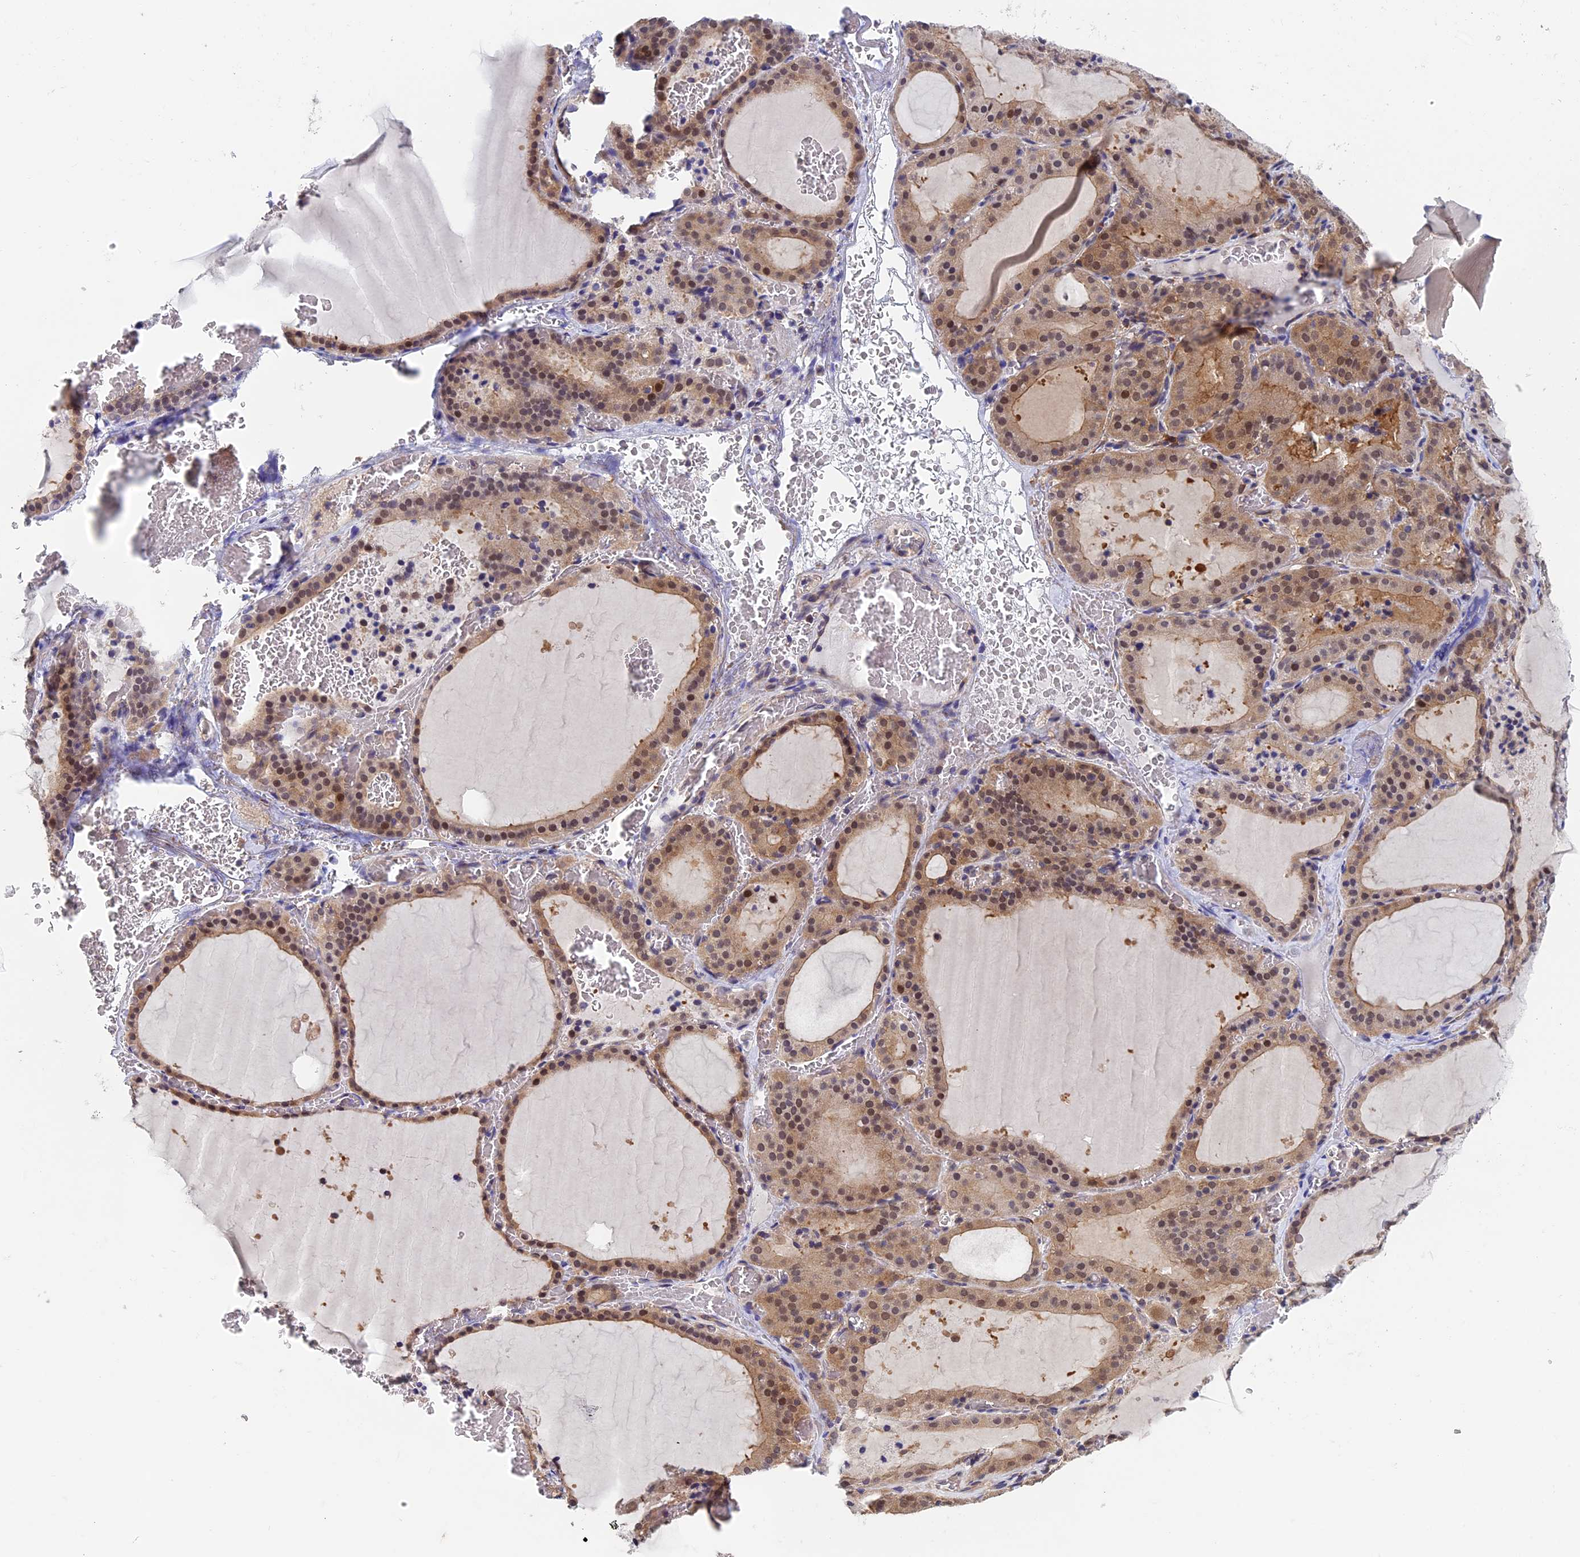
{"staining": {"intensity": "moderate", "quantity": ">75%", "location": "cytoplasmic/membranous,nuclear"}, "tissue": "thyroid gland", "cell_type": "Glandular cells", "image_type": "normal", "snomed": [{"axis": "morphology", "description": "Normal tissue, NOS"}, {"axis": "topography", "description": "Thyroid gland"}], "caption": "Protein analysis of normal thyroid gland shows moderate cytoplasmic/membranous,nuclear positivity in about >75% of glandular cells.", "gene": "LCMT1", "patient": {"sex": "female", "age": 39}}